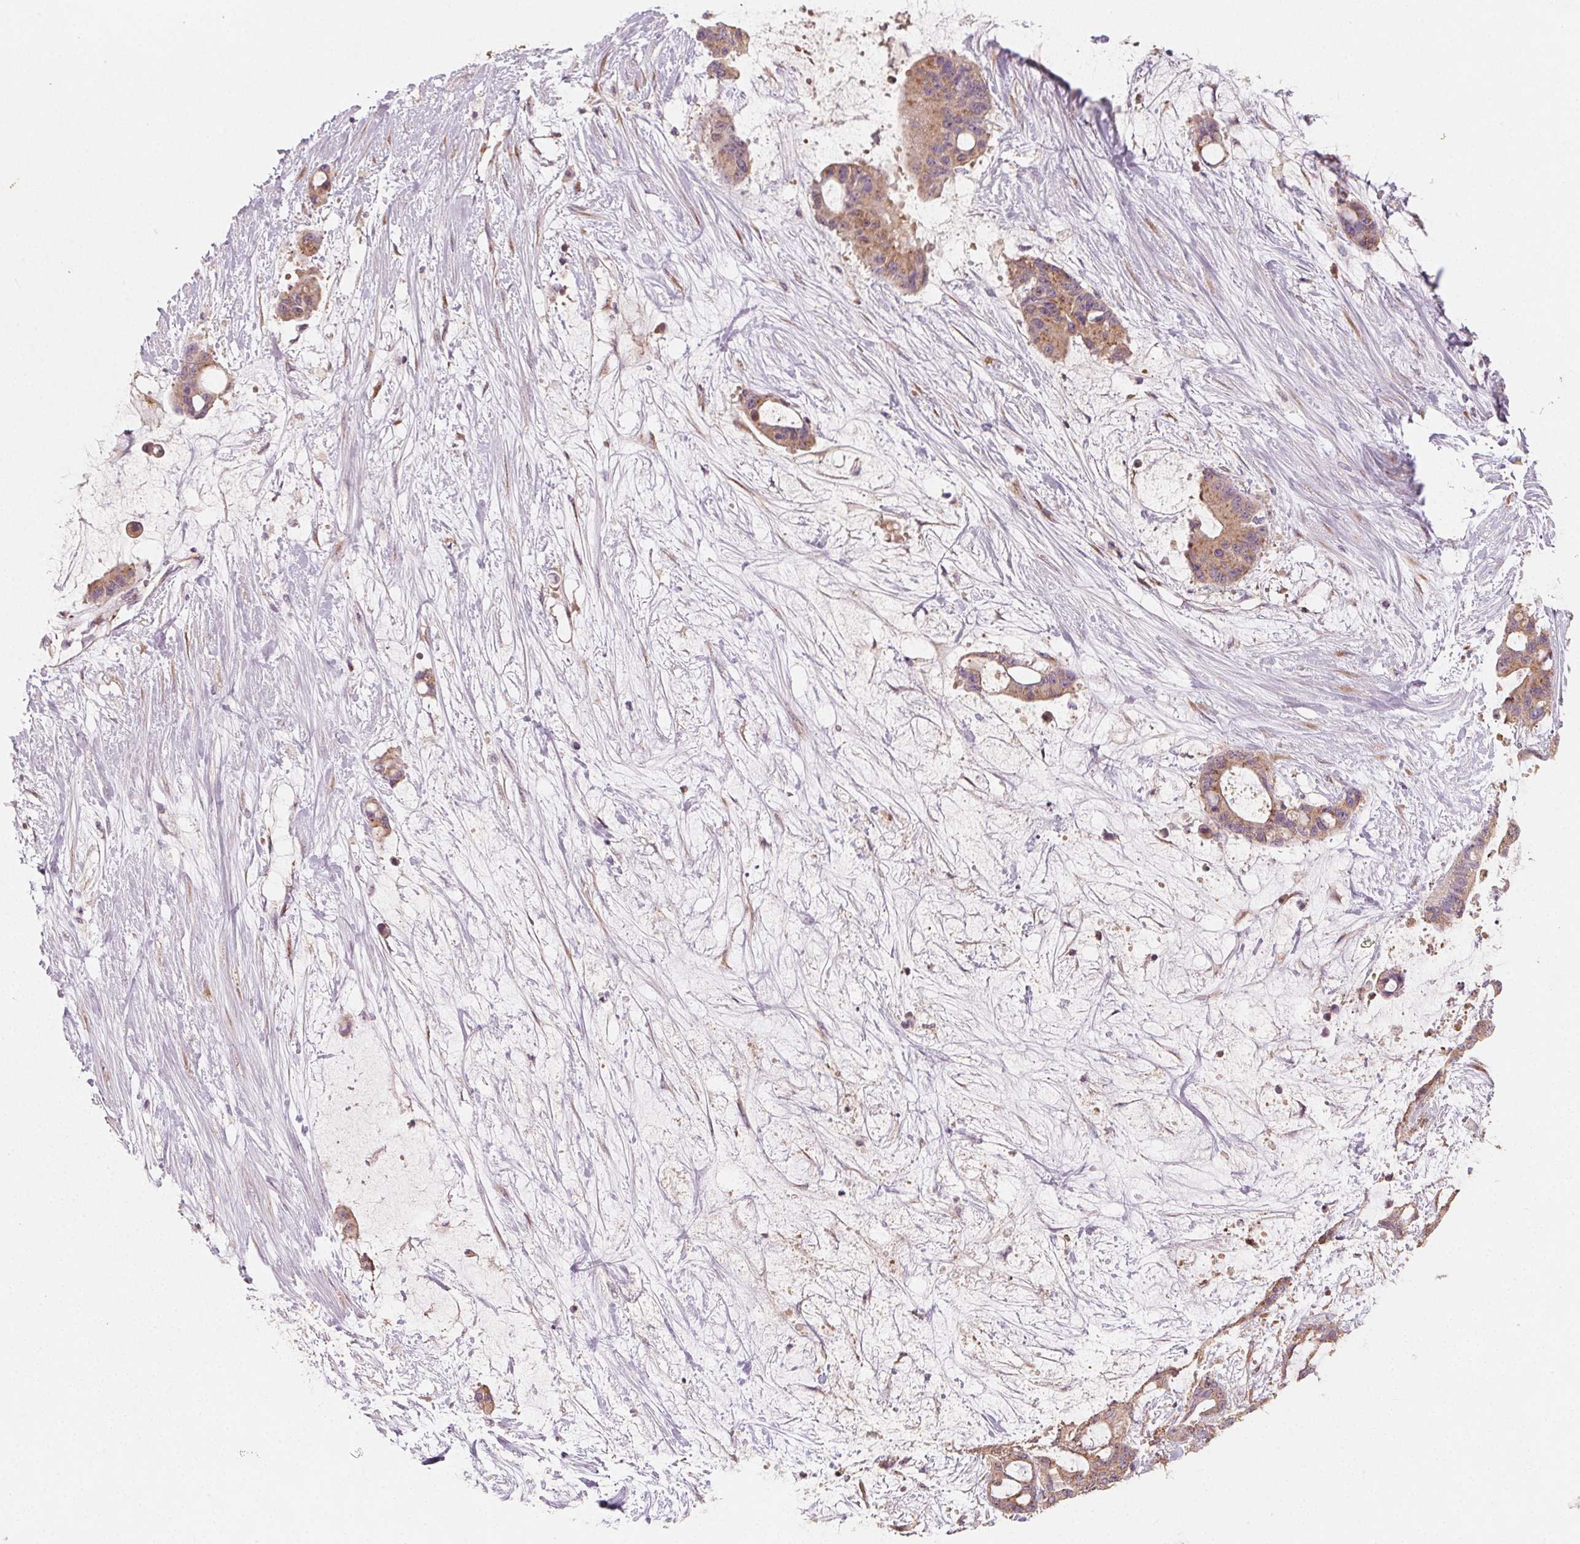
{"staining": {"intensity": "moderate", "quantity": ">75%", "location": "cytoplasmic/membranous"}, "tissue": "liver cancer", "cell_type": "Tumor cells", "image_type": "cancer", "snomed": [{"axis": "morphology", "description": "Normal tissue, NOS"}, {"axis": "morphology", "description": "Cholangiocarcinoma"}, {"axis": "topography", "description": "Liver"}, {"axis": "topography", "description": "Peripheral nerve tissue"}], "caption": "Brown immunohistochemical staining in human liver cancer shows moderate cytoplasmic/membranous expression in approximately >75% of tumor cells. Immunohistochemistry stains the protein in brown and the nuclei are stained blue.", "gene": "AP1S1", "patient": {"sex": "female", "age": 73}}